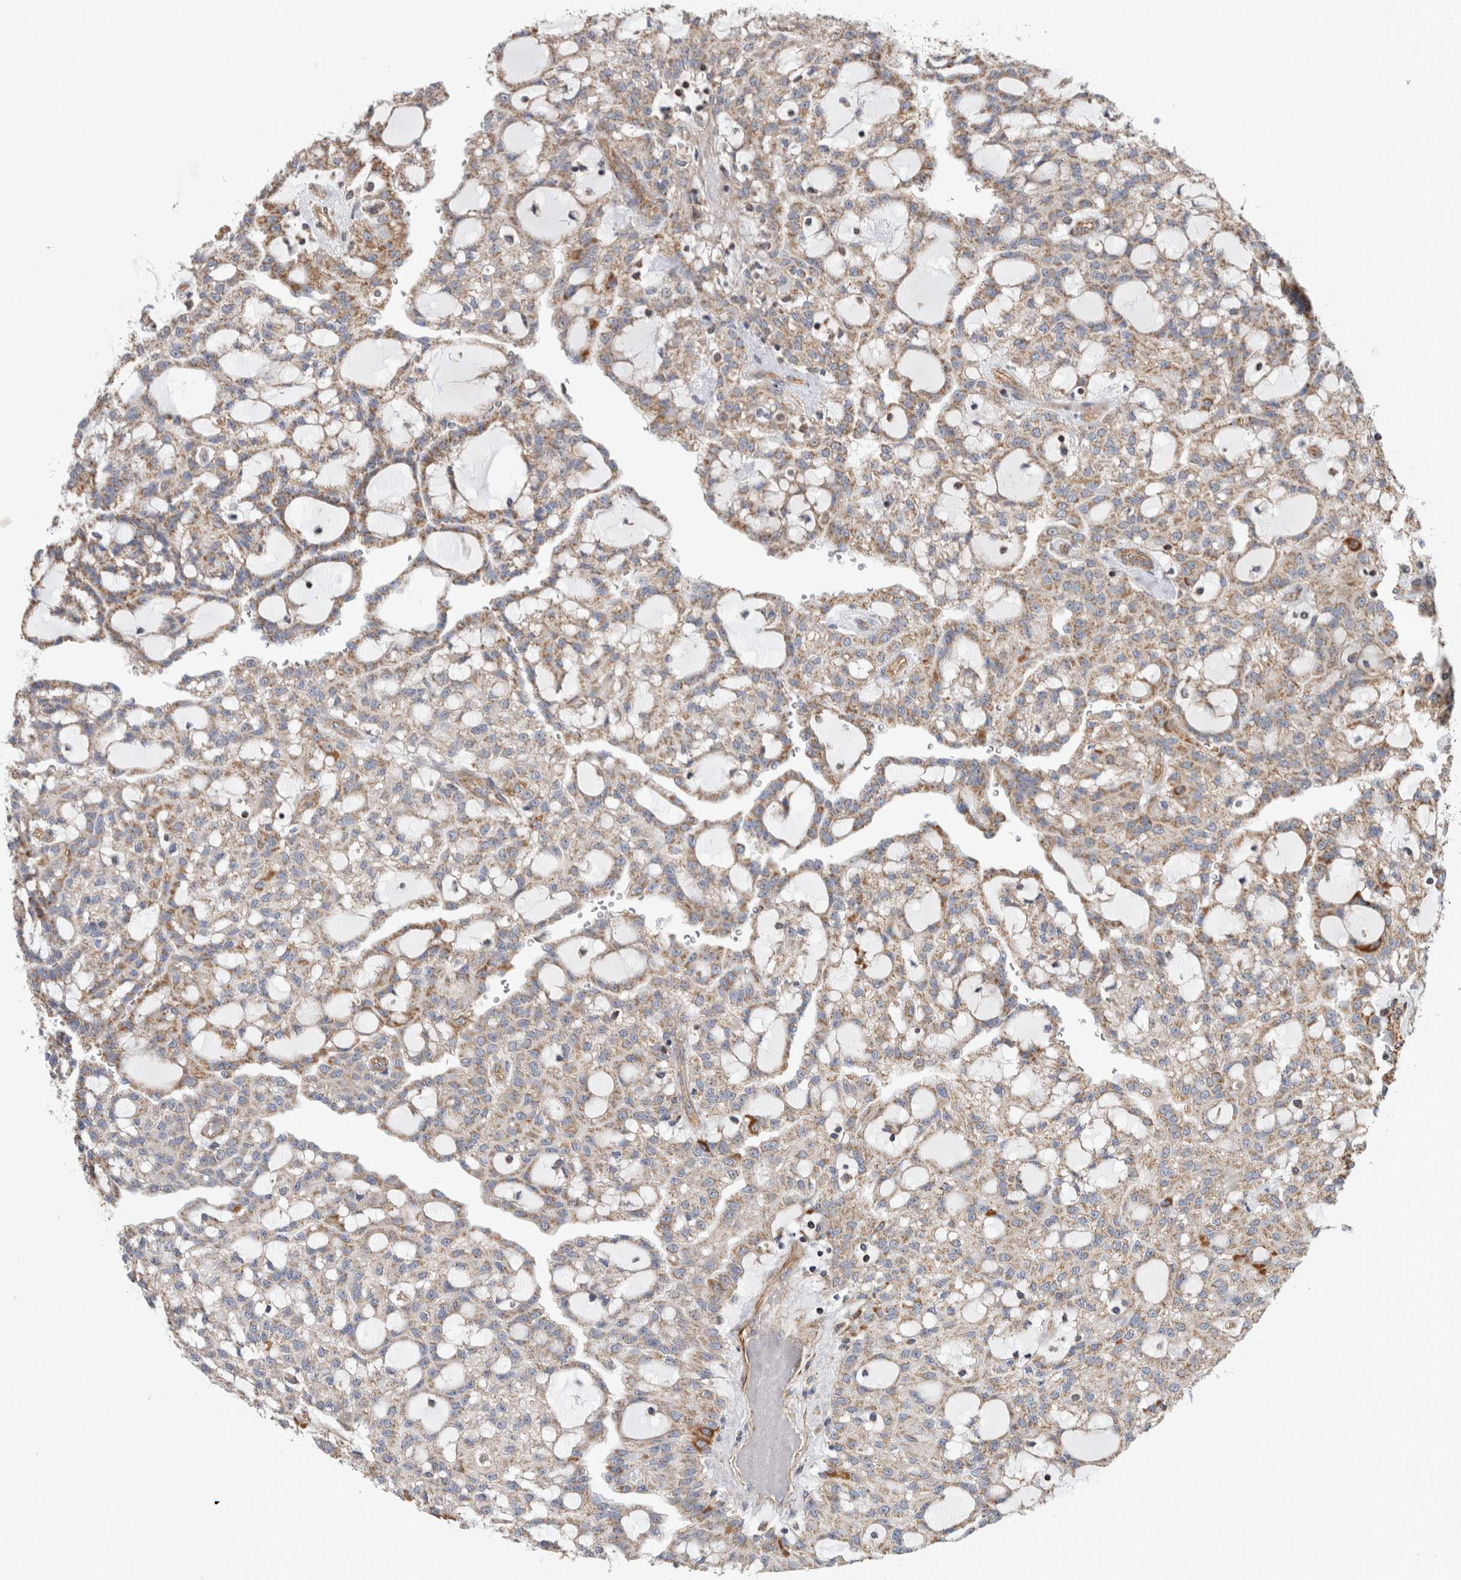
{"staining": {"intensity": "weak", "quantity": ">75%", "location": "cytoplasmic/membranous"}, "tissue": "renal cancer", "cell_type": "Tumor cells", "image_type": "cancer", "snomed": [{"axis": "morphology", "description": "Adenocarcinoma, NOS"}, {"axis": "topography", "description": "Kidney"}], "caption": "Immunohistochemical staining of human renal cancer (adenocarcinoma) shows weak cytoplasmic/membranous protein staining in about >75% of tumor cells.", "gene": "SFXN2", "patient": {"sex": "male", "age": 63}}